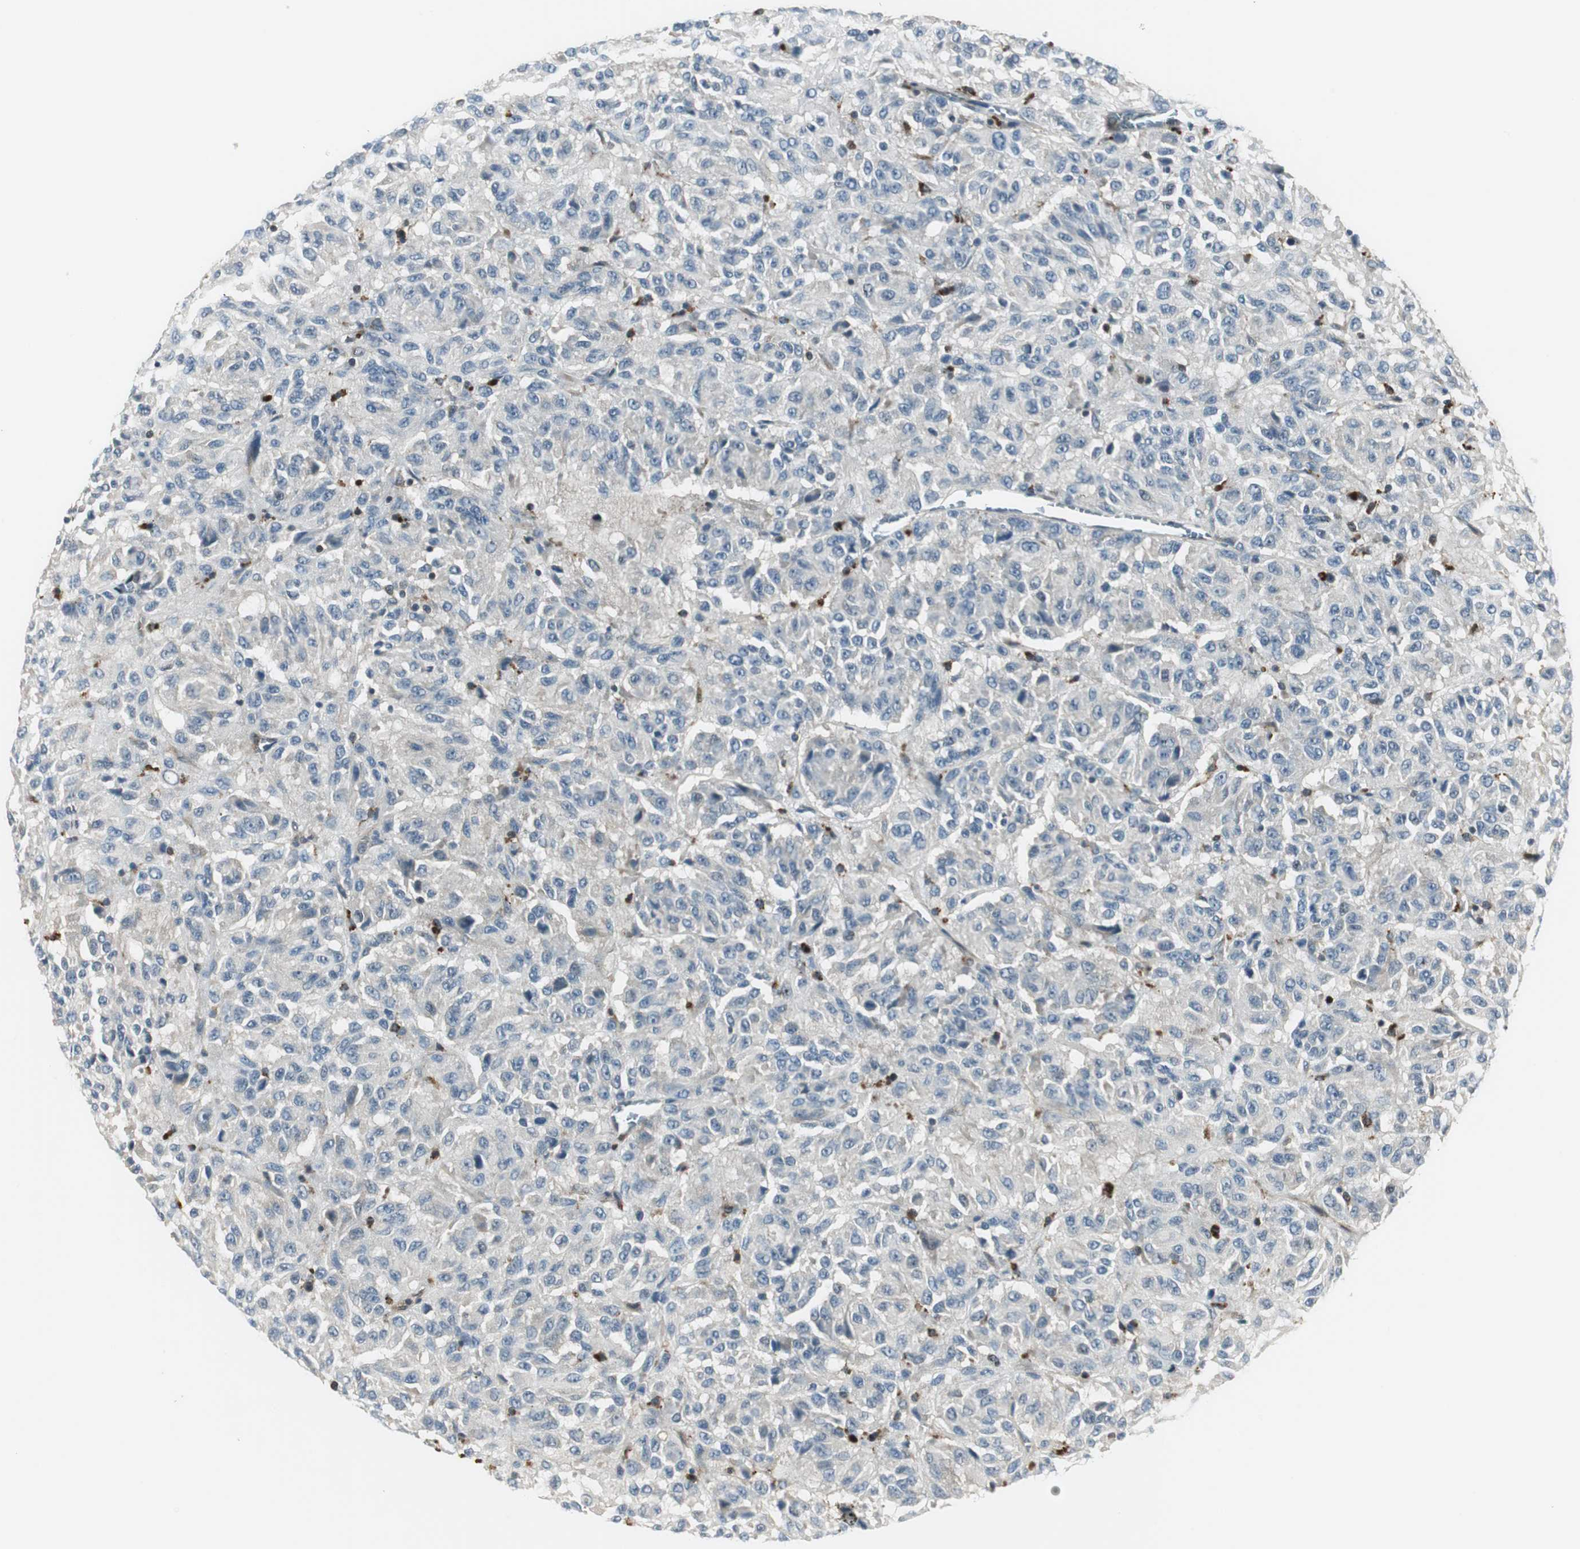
{"staining": {"intensity": "weak", "quantity": "<25%", "location": "cytoplasmic/membranous"}, "tissue": "melanoma", "cell_type": "Tumor cells", "image_type": "cancer", "snomed": [{"axis": "morphology", "description": "Malignant melanoma, Metastatic site"}, {"axis": "topography", "description": "Lung"}], "caption": "There is no significant expression in tumor cells of melanoma. (DAB immunohistochemistry with hematoxylin counter stain).", "gene": "NCK1", "patient": {"sex": "male", "age": 64}}